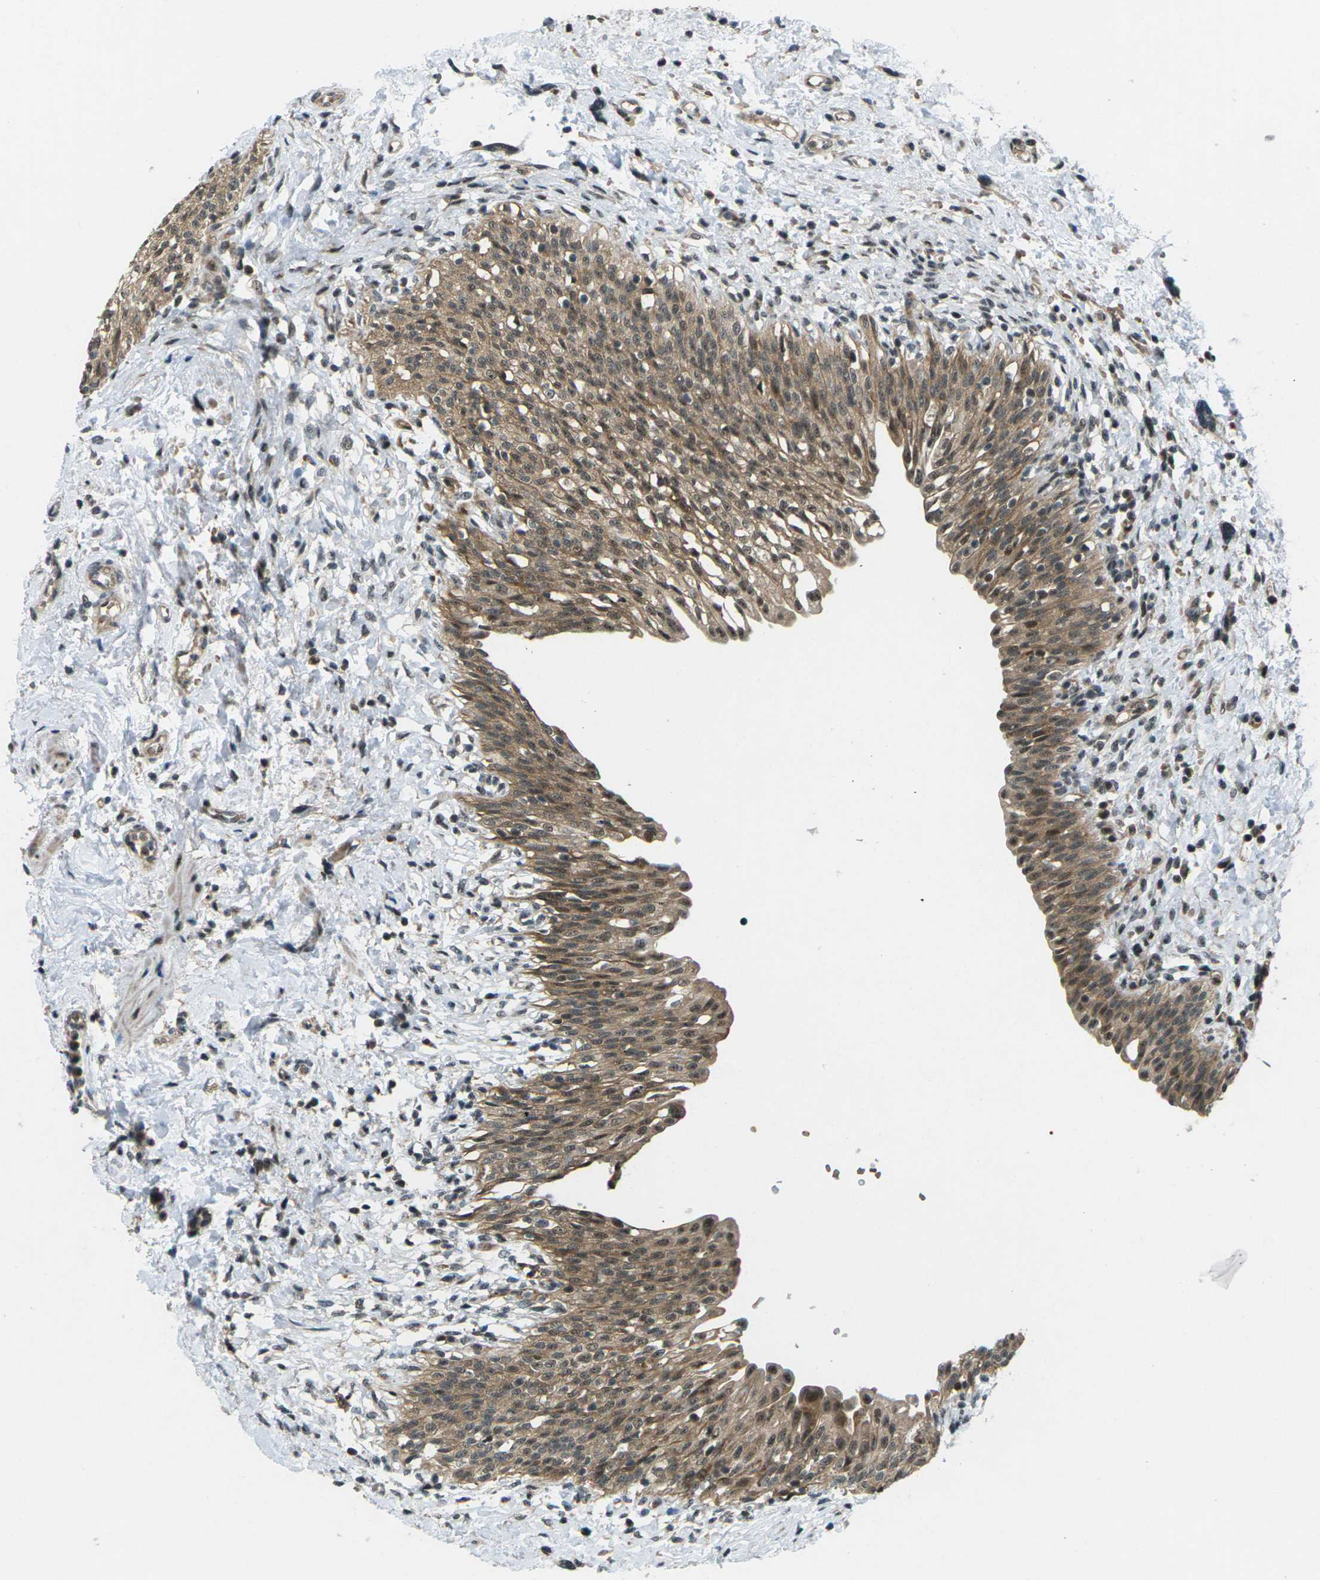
{"staining": {"intensity": "moderate", "quantity": ">75%", "location": "cytoplasmic/membranous,nuclear"}, "tissue": "urinary bladder", "cell_type": "Urothelial cells", "image_type": "normal", "snomed": [{"axis": "morphology", "description": "Normal tissue, NOS"}, {"axis": "topography", "description": "Urinary bladder"}], "caption": "An image of human urinary bladder stained for a protein exhibits moderate cytoplasmic/membranous,nuclear brown staining in urothelial cells.", "gene": "UBE2S", "patient": {"sex": "male", "age": 55}}